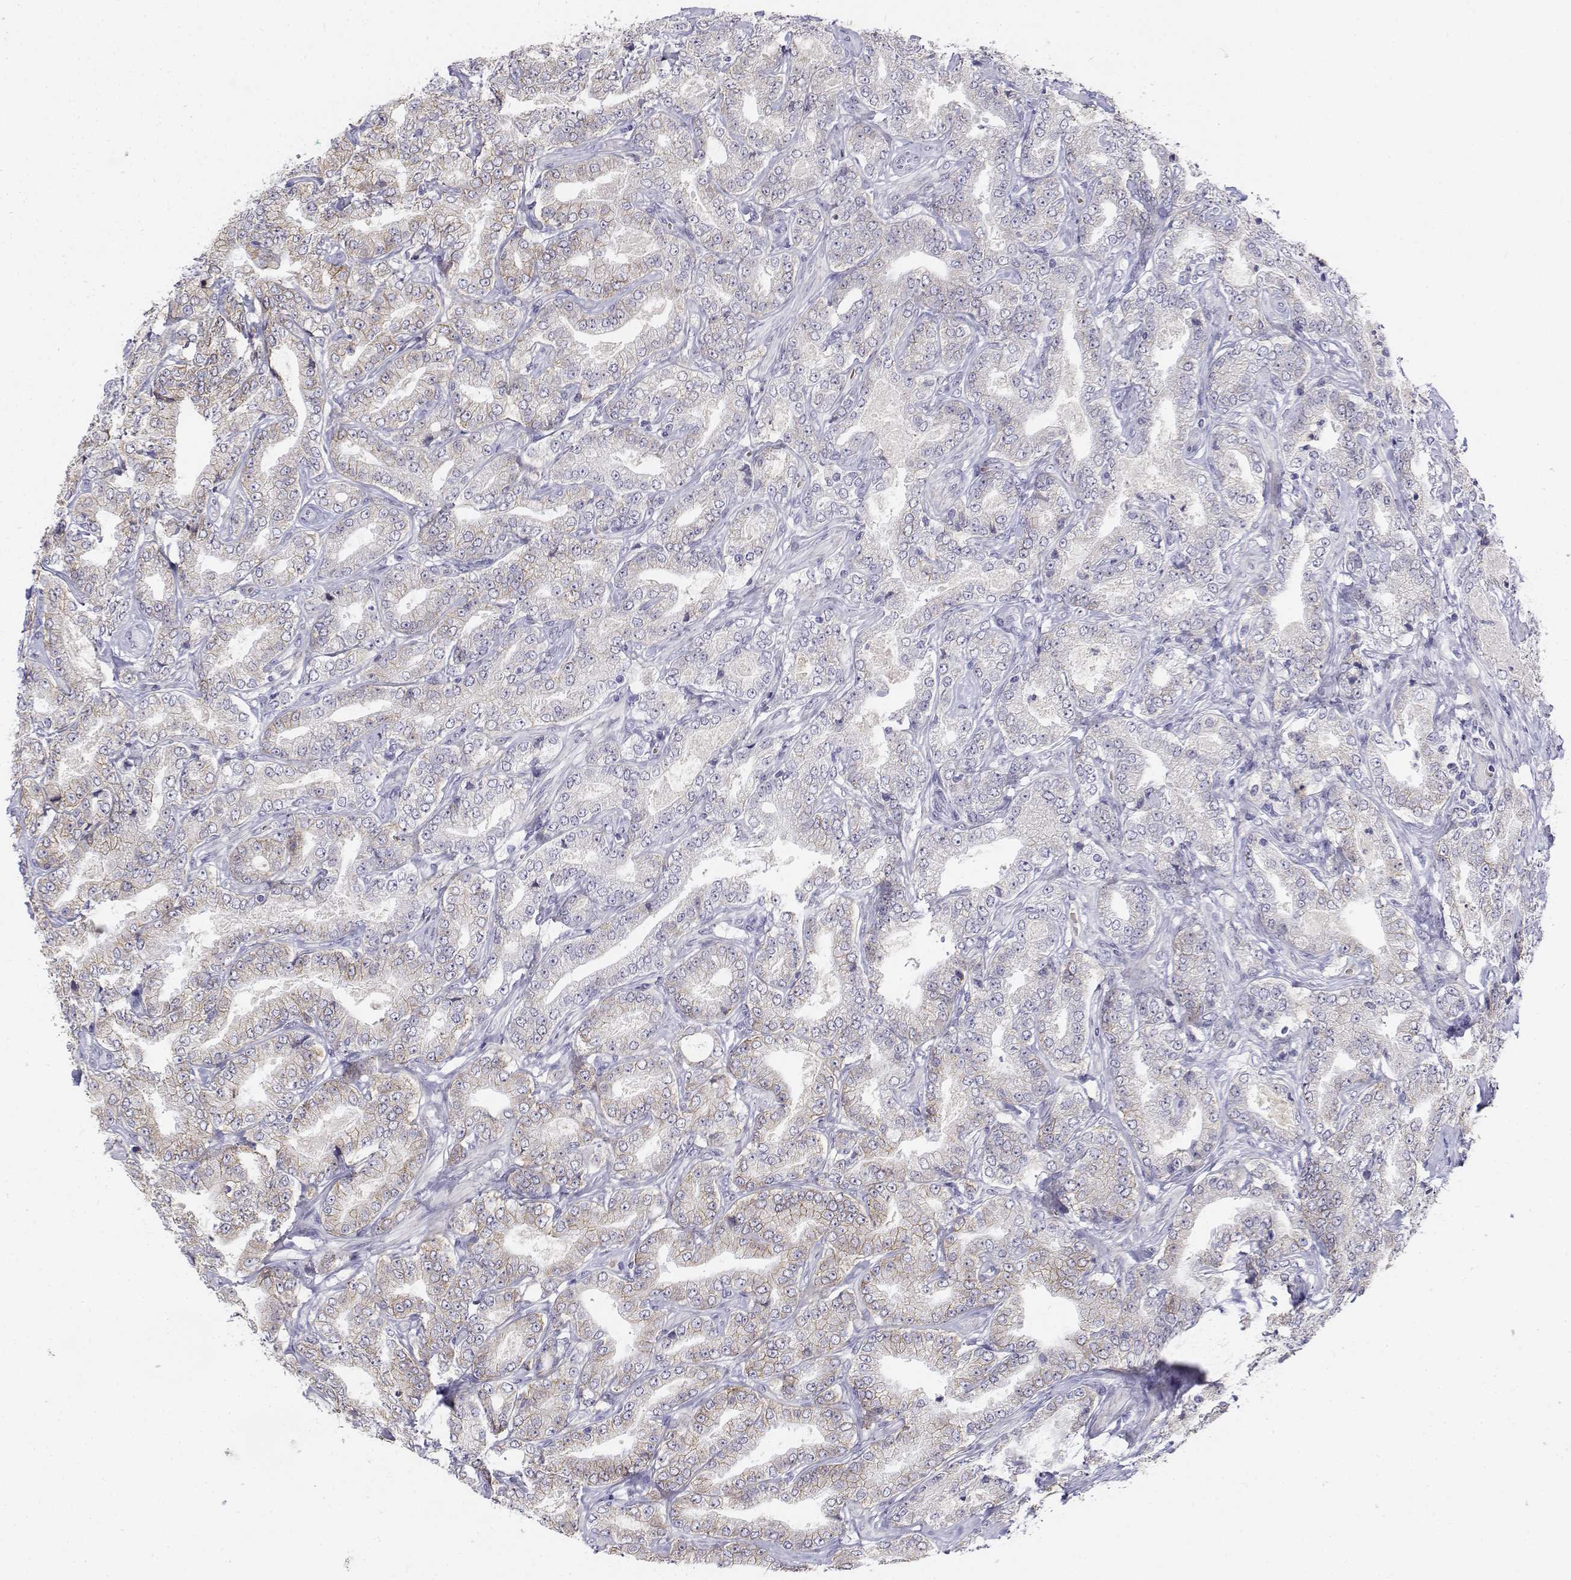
{"staining": {"intensity": "negative", "quantity": "none", "location": "none"}, "tissue": "prostate cancer", "cell_type": "Tumor cells", "image_type": "cancer", "snomed": [{"axis": "morphology", "description": "Adenocarcinoma, NOS"}, {"axis": "topography", "description": "Prostate"}], "caption": "High power microscopy micrograph of an immunohistochemistry photomicrograph of prostate adenocarcinoma, revealing no significant staining in tumor cells.", "gene": "CADM1", "patient": {"sex": "male", "age": 64}}